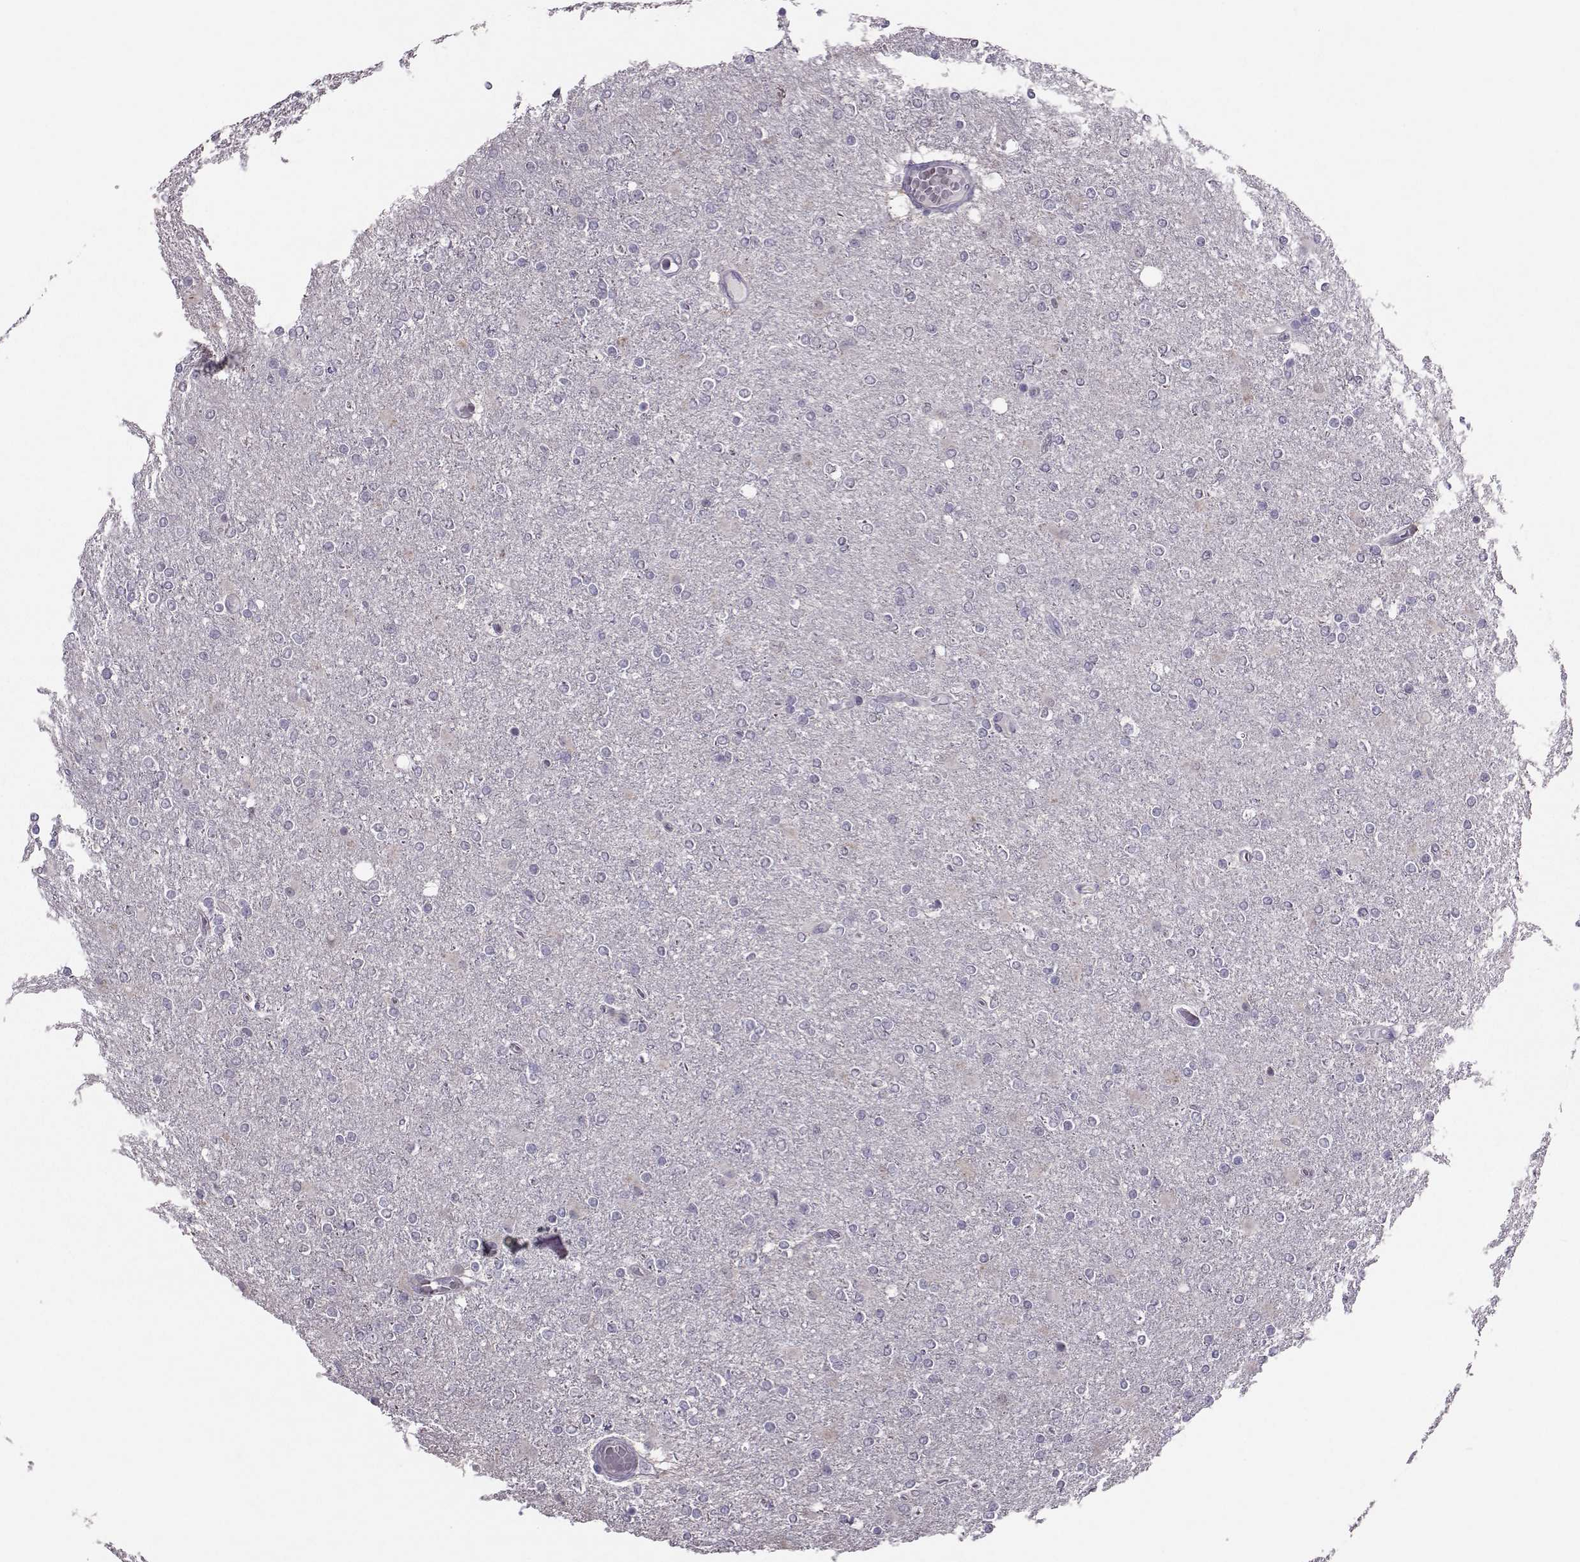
{"staining": {"intensity": "negative", "quantity": "none", "location": "none"}, "tissue": "glioma", "cell_type": "Tumor cells", "image_type": "cancer", "snomed": [{"axis": "morphology", "description": "Glioma, malignant, High grade"}, {"axis": "topography", "description": "Cerebral cortex"}], "caption": "The photomicrograph demonstrates no significant positivity in tumor cells of malignant high-grade glioma.", "gene": "ASRGL1", "patient": {"sex": "male", "age": 70}}